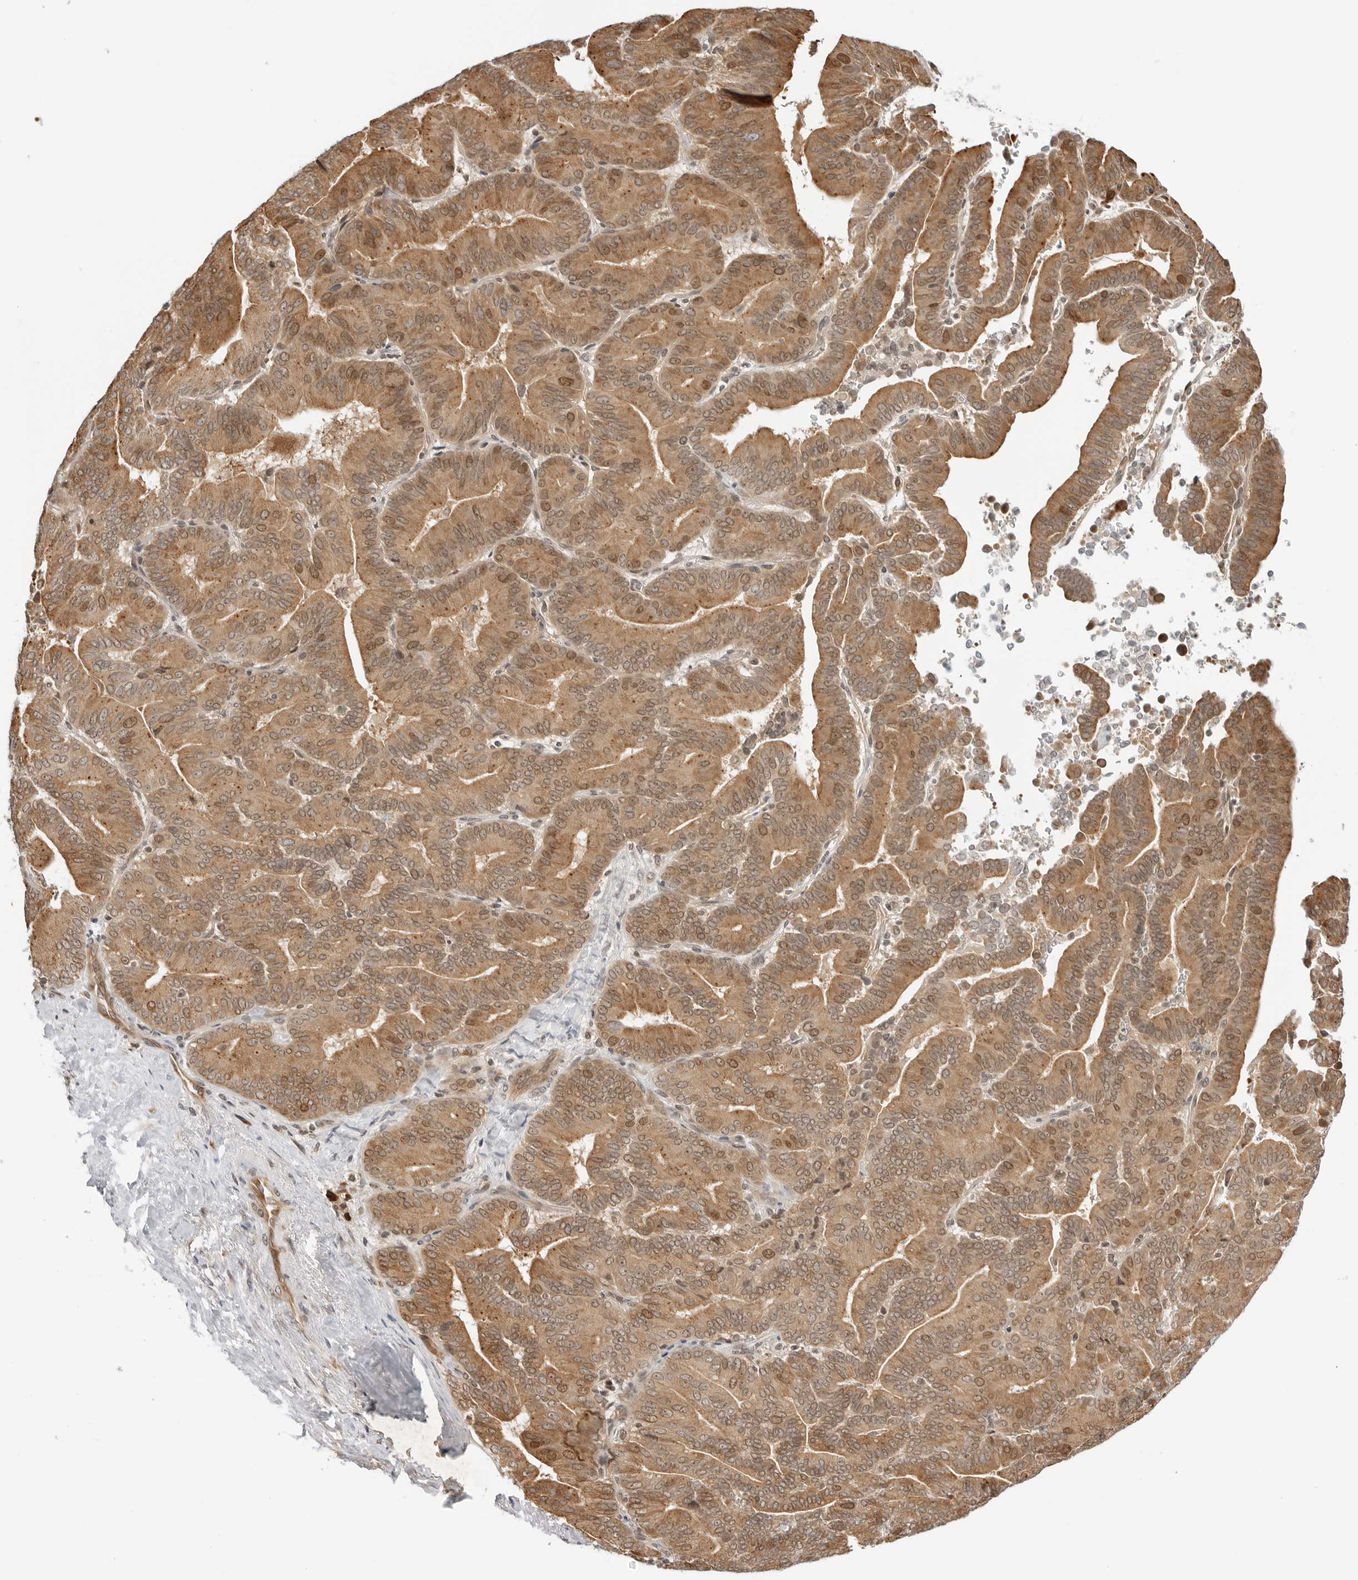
{"staining": {"intensity": "moderate", "quantity": ">75%", "location": "cytoplasmic/membranous,nuclear"}, "tissue": "liver cancer", "cell_type": "Tumor cells", "image_type": "cancer", "snomed": [{"axis": "morphology", "description": "Cholangiocarcinoma"}, {"axis": "topography", "description": "Liver"}], "caption": "About >75% of tumor cells in liver cancer demonstrate moderate cytoplasmic/membranous and nuclear protein staining as visualized by brown immunohistochemical staining.", "gene": "TIPRL", "patient": {"sex": "female", "age": 75}}